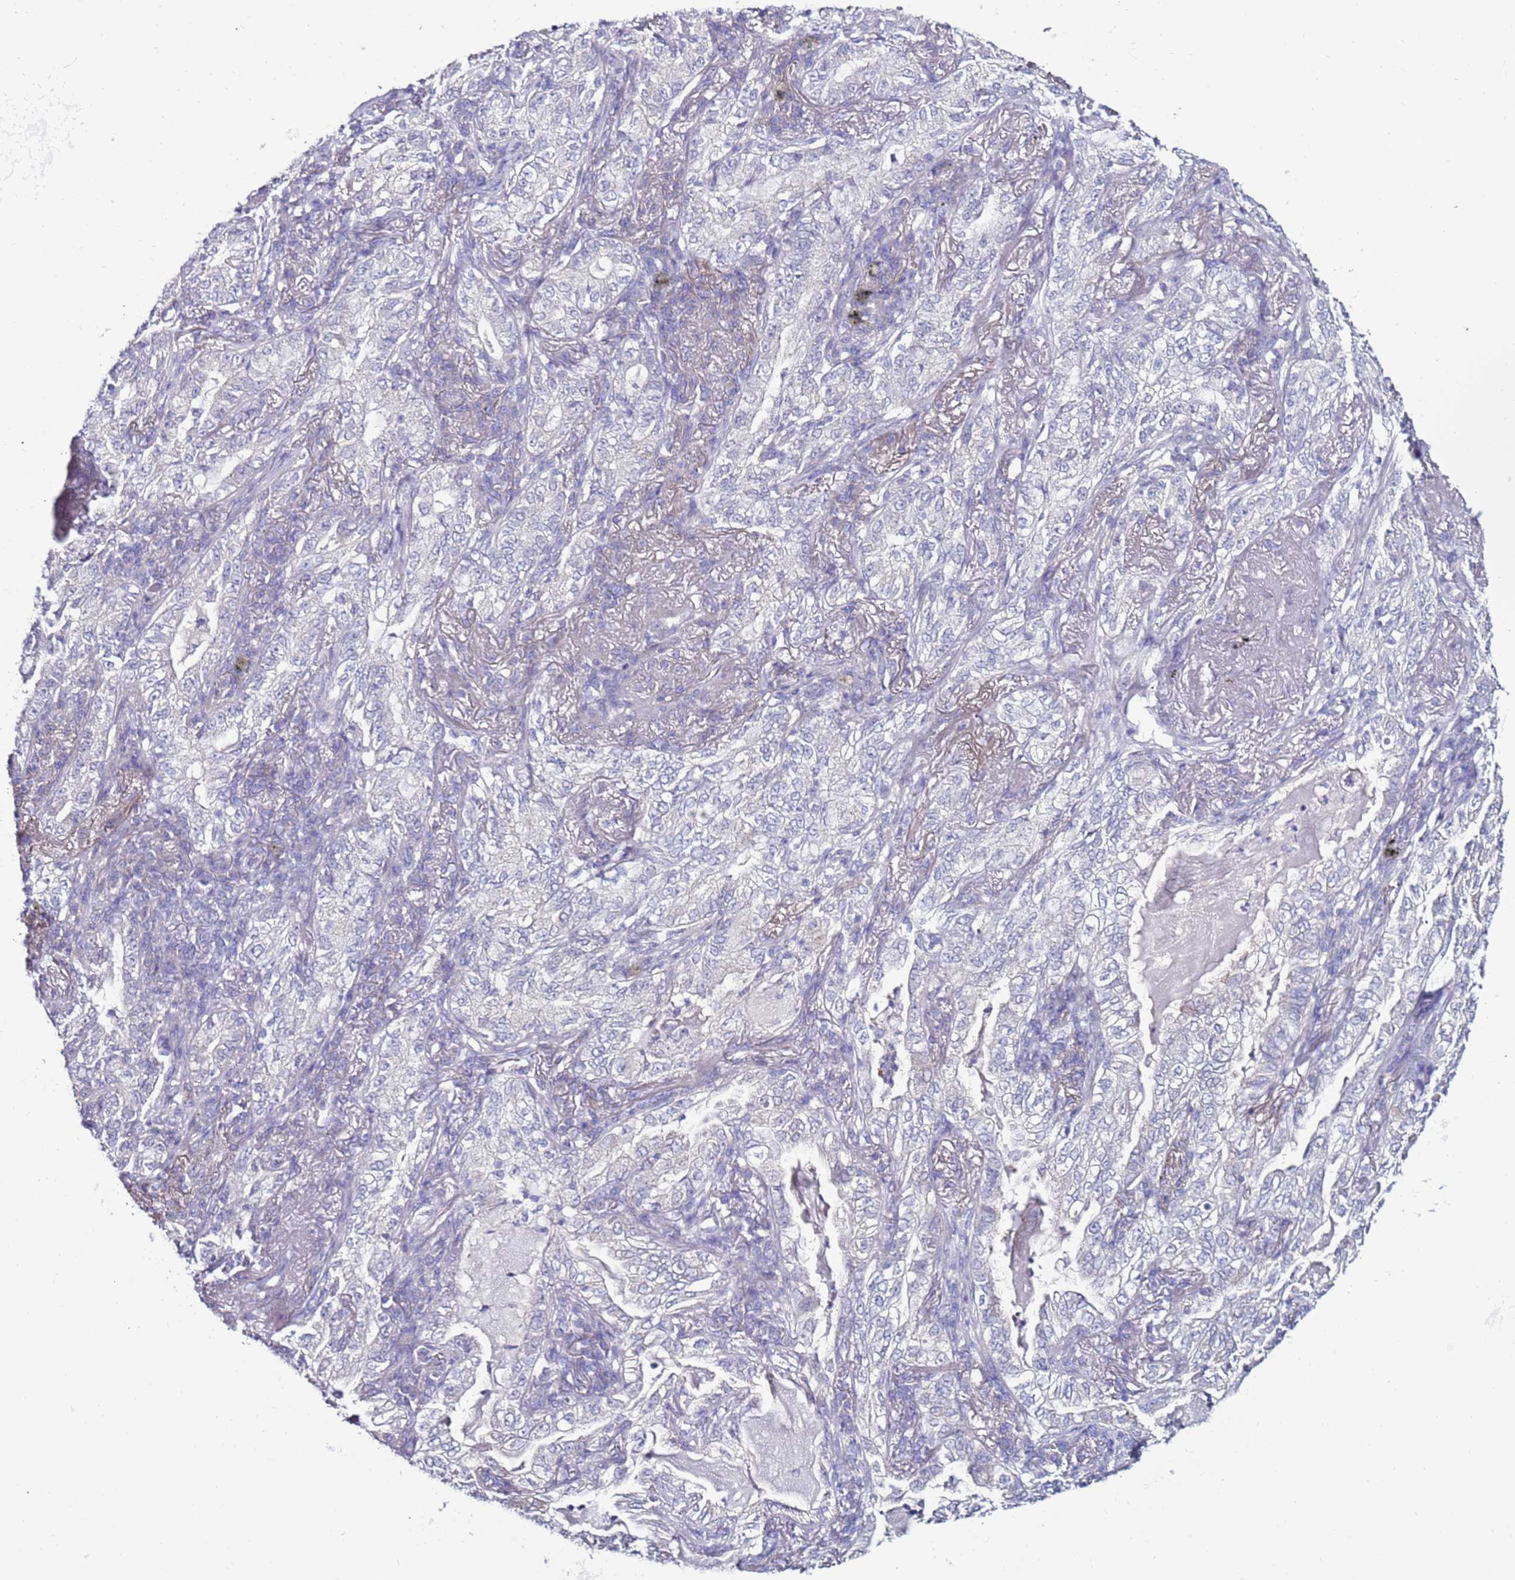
{"staining": {"intensity": "negative", "quantity": "none", "location": "none"}, "tissue": "lung cancer", "cell_type": "Tumor cells", "image_type": "cancer", "snomed": [{"axis": "morphology", "description": "Adenocarcinoma, NOS"}, {"axis": "topography", "description": "Lung"}], "caption": "Histopathology image shows no protein staining in tumor cells of lung cancer tissue. The staining is performed using DAB (3,3'-diaminobenzidine) brown chromogen with nuclei counter-stained in using hematoxylin.", "gene": "GPN3", "patient": {"sex": "female", "age": 73}}